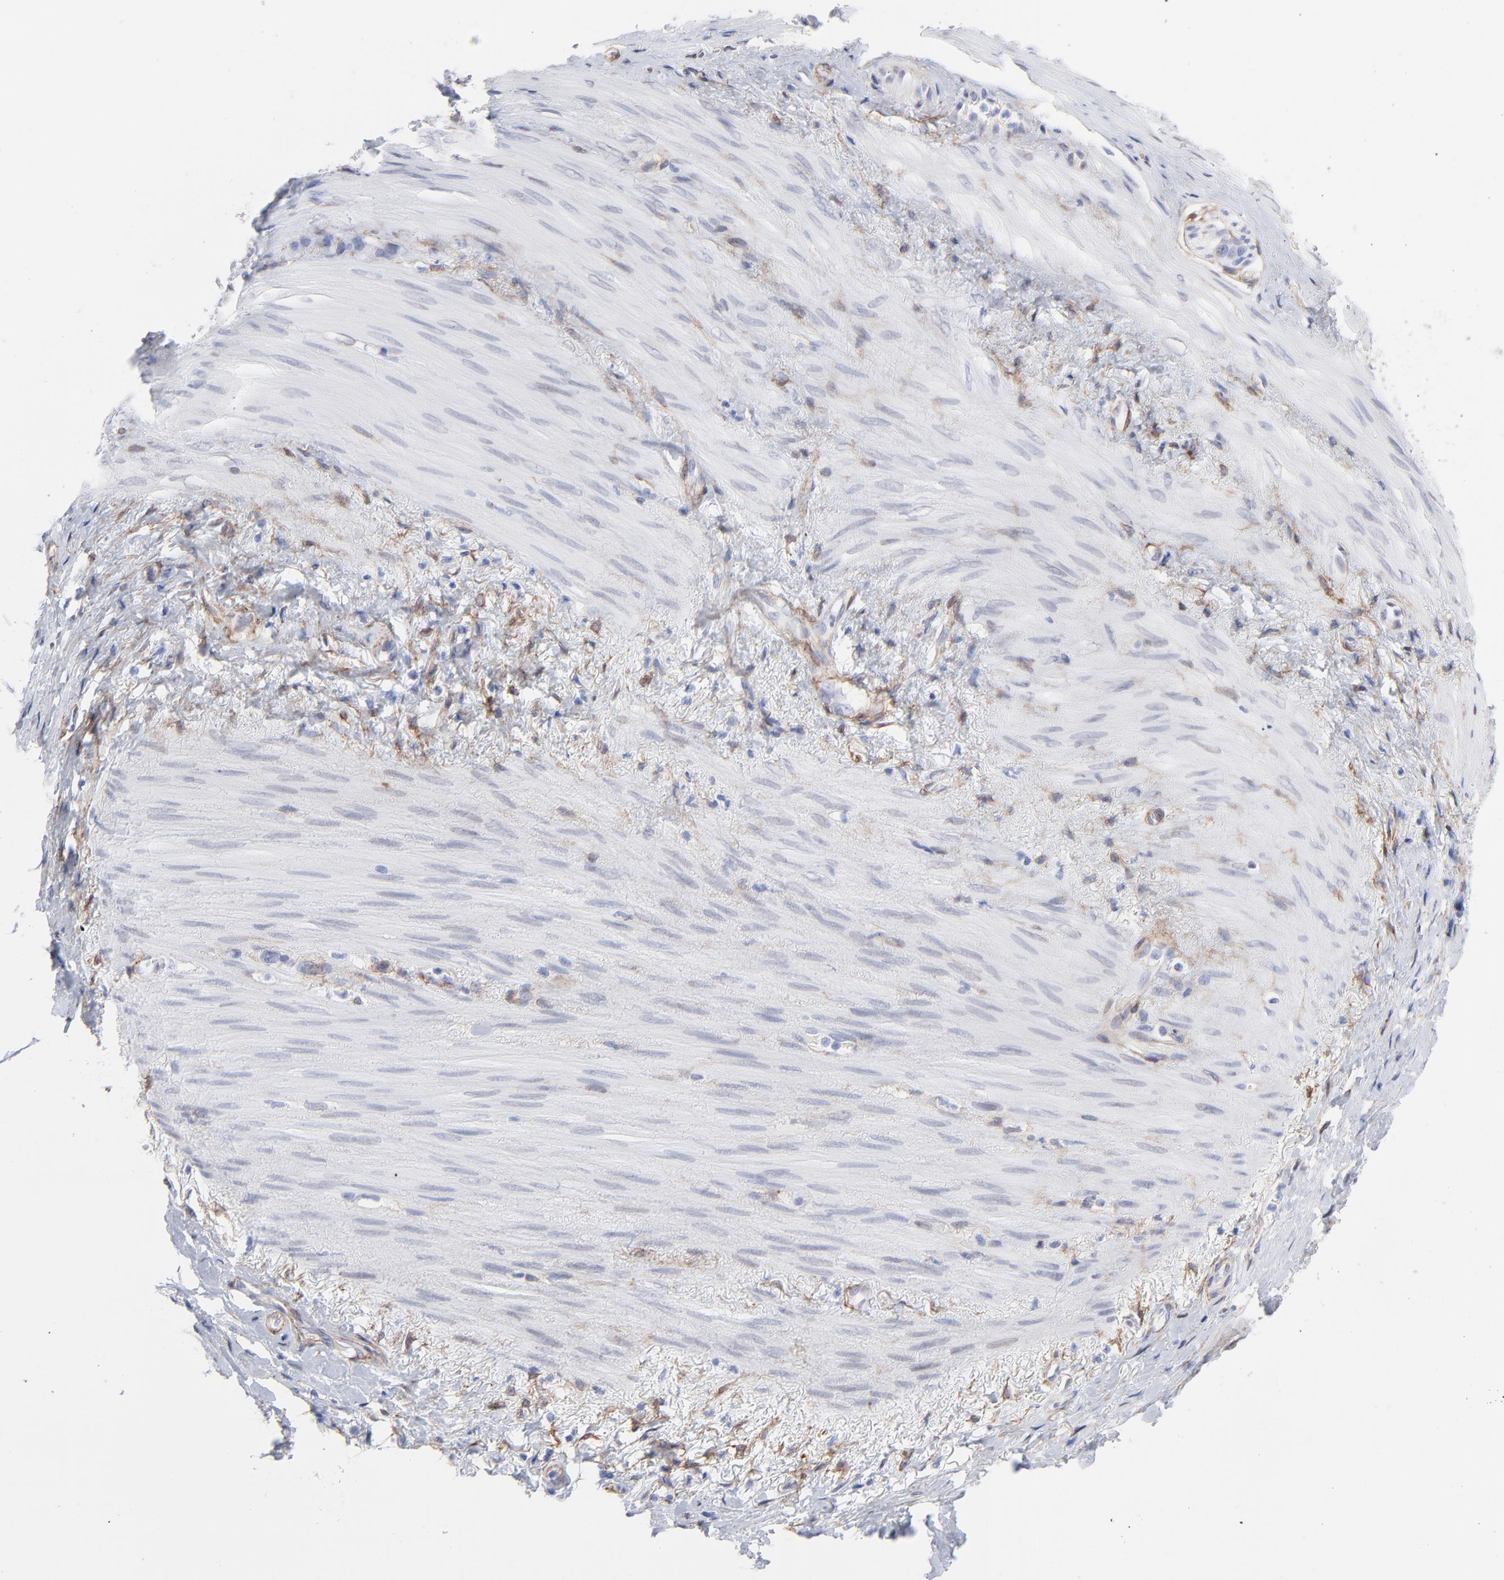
{"staining": {"intensity": "negative", "quantity": "none", "location": "none"}, "tissue": "stomach cancer", "cell_type": "Tumor cells", "image_type": "cancer", "snomed": [{"axis": "morphology", "description": "Normal tissue, NOS"}, {"axis": "morphology", "description": "Adenocarcinoma, NOS"}, {"axis": "morphology", "description": "Adenocarcinoma, High grade"}, {"axis": "topography", "description": "Stomach, upper"}, {"axis": "topography", "description": "Stomach"}], "caption": "This is an IHC micrograph of human stomach cancer (adenocarcinoma). There is no positivity in tumor cells.", "gene": "PDGFRB", "patient": {"sex": "female", "age": 65}}